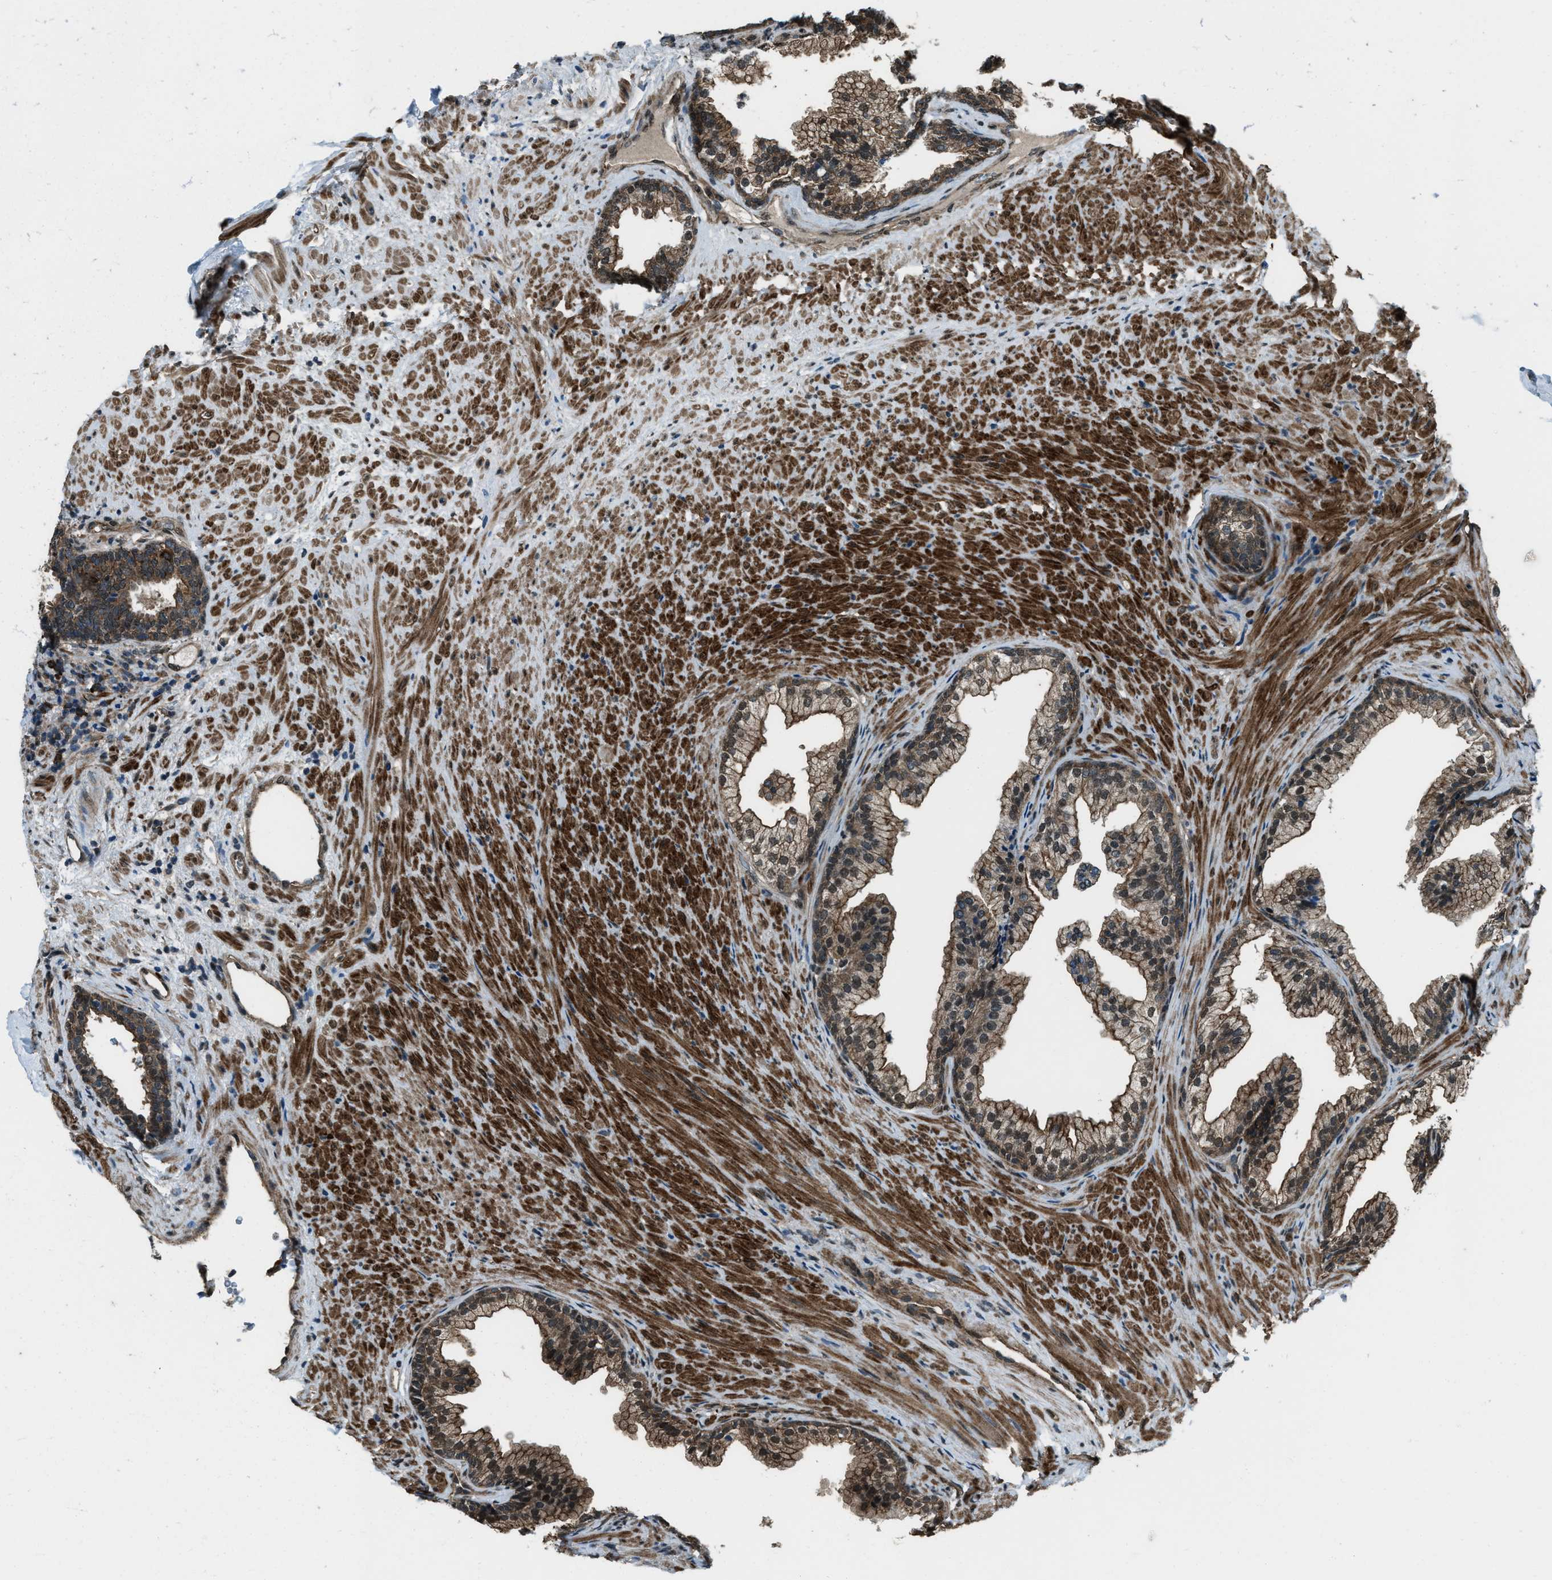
{"staining": {"intensity": "moderate", "quantity": ">75%", "location": "cytoplasmic/membranous"}, "tissue": "prostate", "cell_type": "Glandular cells", "image_type": "normal", "snomed": [{"axis": "morphology", "description": "Normal tissue, NOS"}, {"axis": "topography", "description": "Prostate"}], "caption": "IHC (DAB) staining of normal prostate exhibits moderate cytoplasmic/membranous protein staining in approximately >75% of glandular cells. The protein is shown in brown color, while the nuclei are stained blue.", "gene": "SVIL", "patient": {"sex": "male", "age": 76}}